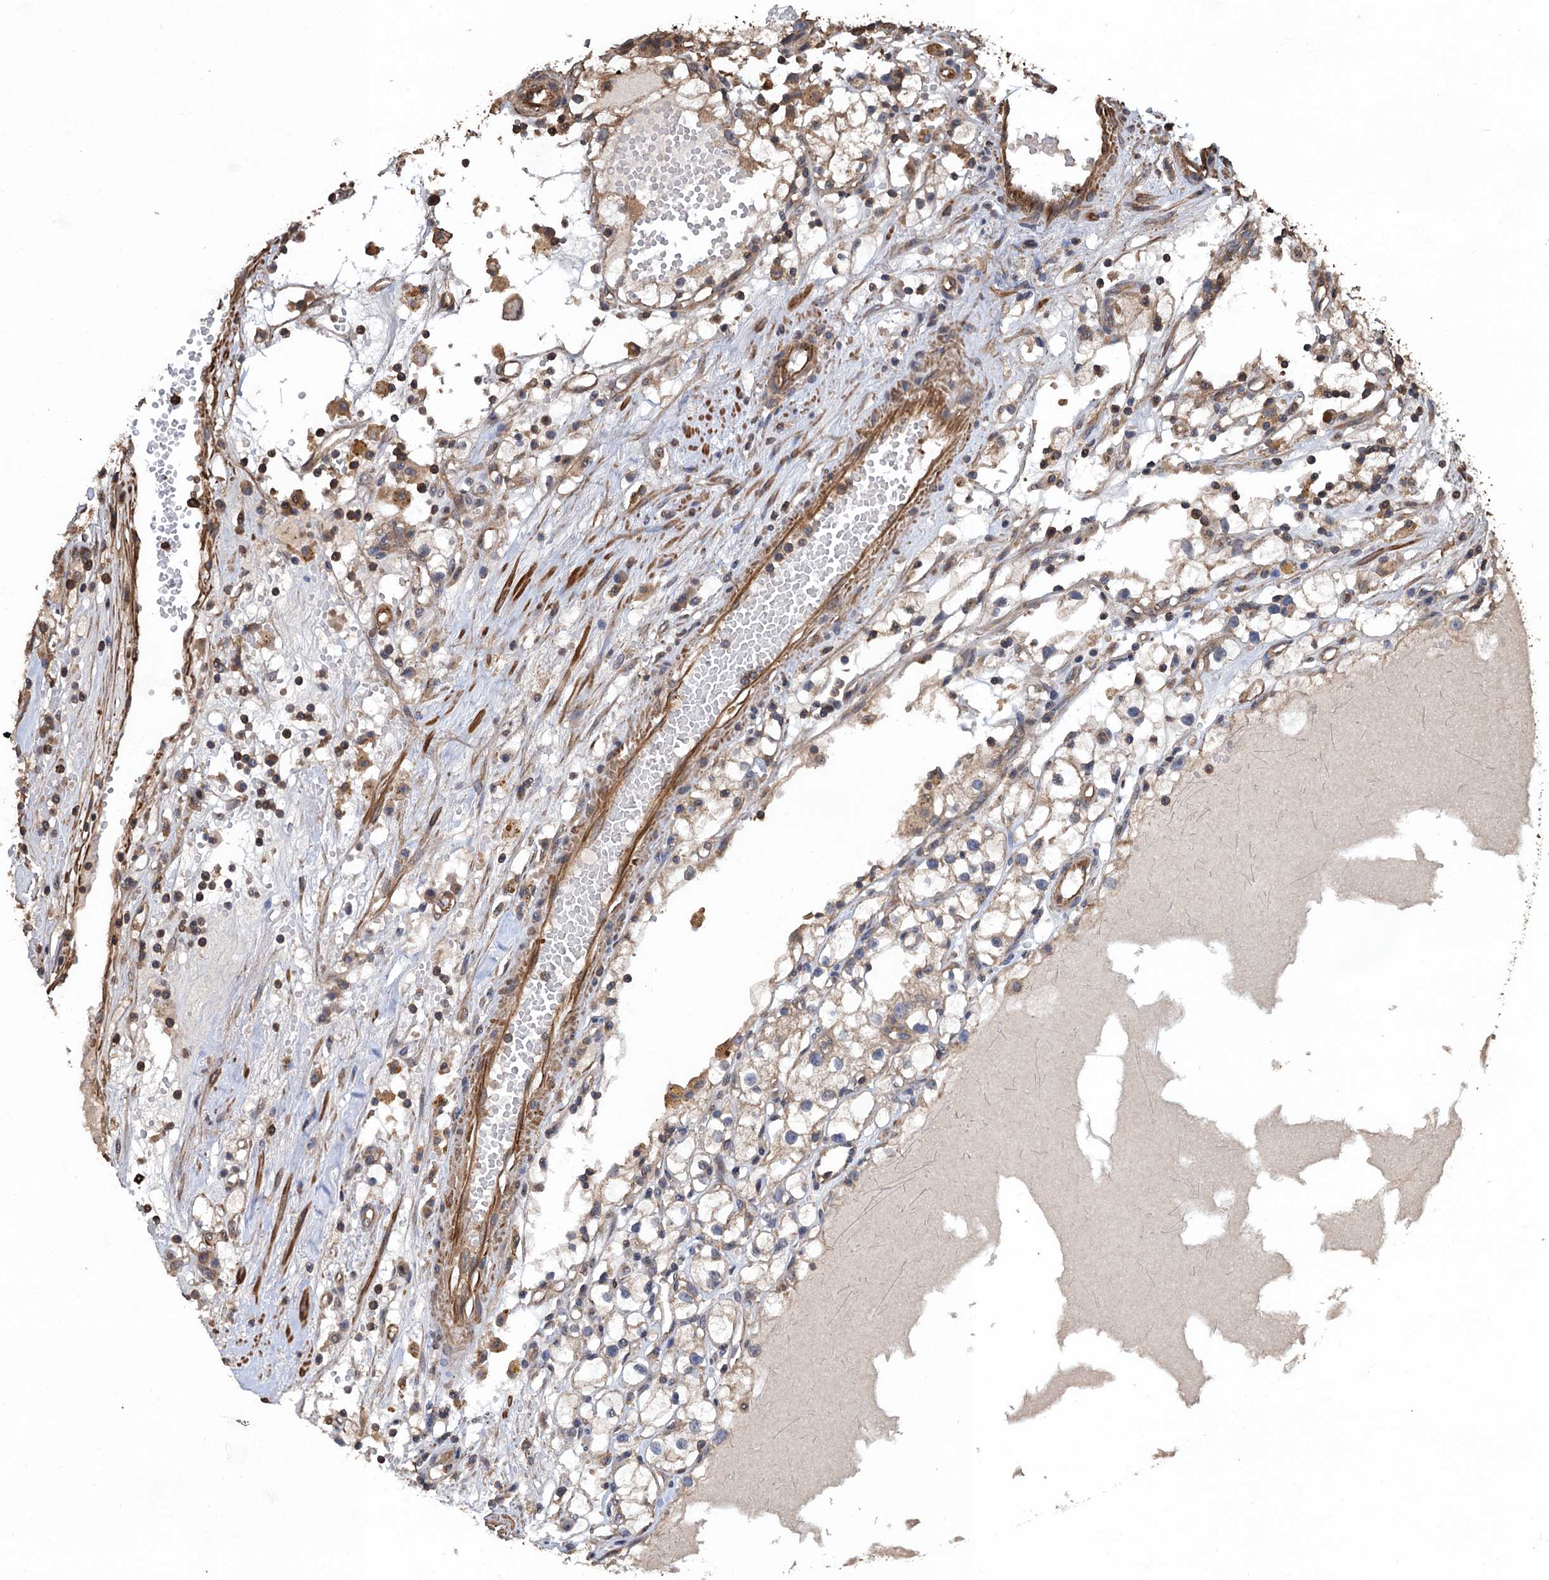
{"staining": {"intensity": "moderate", "quantity": "25%-75%", "location": "cytoplasmic/membranous"}, "tissue": "renal cancer", "cell_type": "Tumor cells", "image_type": "cancer", "snomed": [{"axis": "morphology", "description": "Adenocarcinoma, NOS"}, {"axis": "topography", "description": "Kidney"}], "caption": "The histopathology image displays a brown stain indicating the presence of a protein in the cytoplasmic/membranous of tumor cells in renal cancer.", "gene": "PPP4R1", "patient": {"sex": "male", "age": 56}}